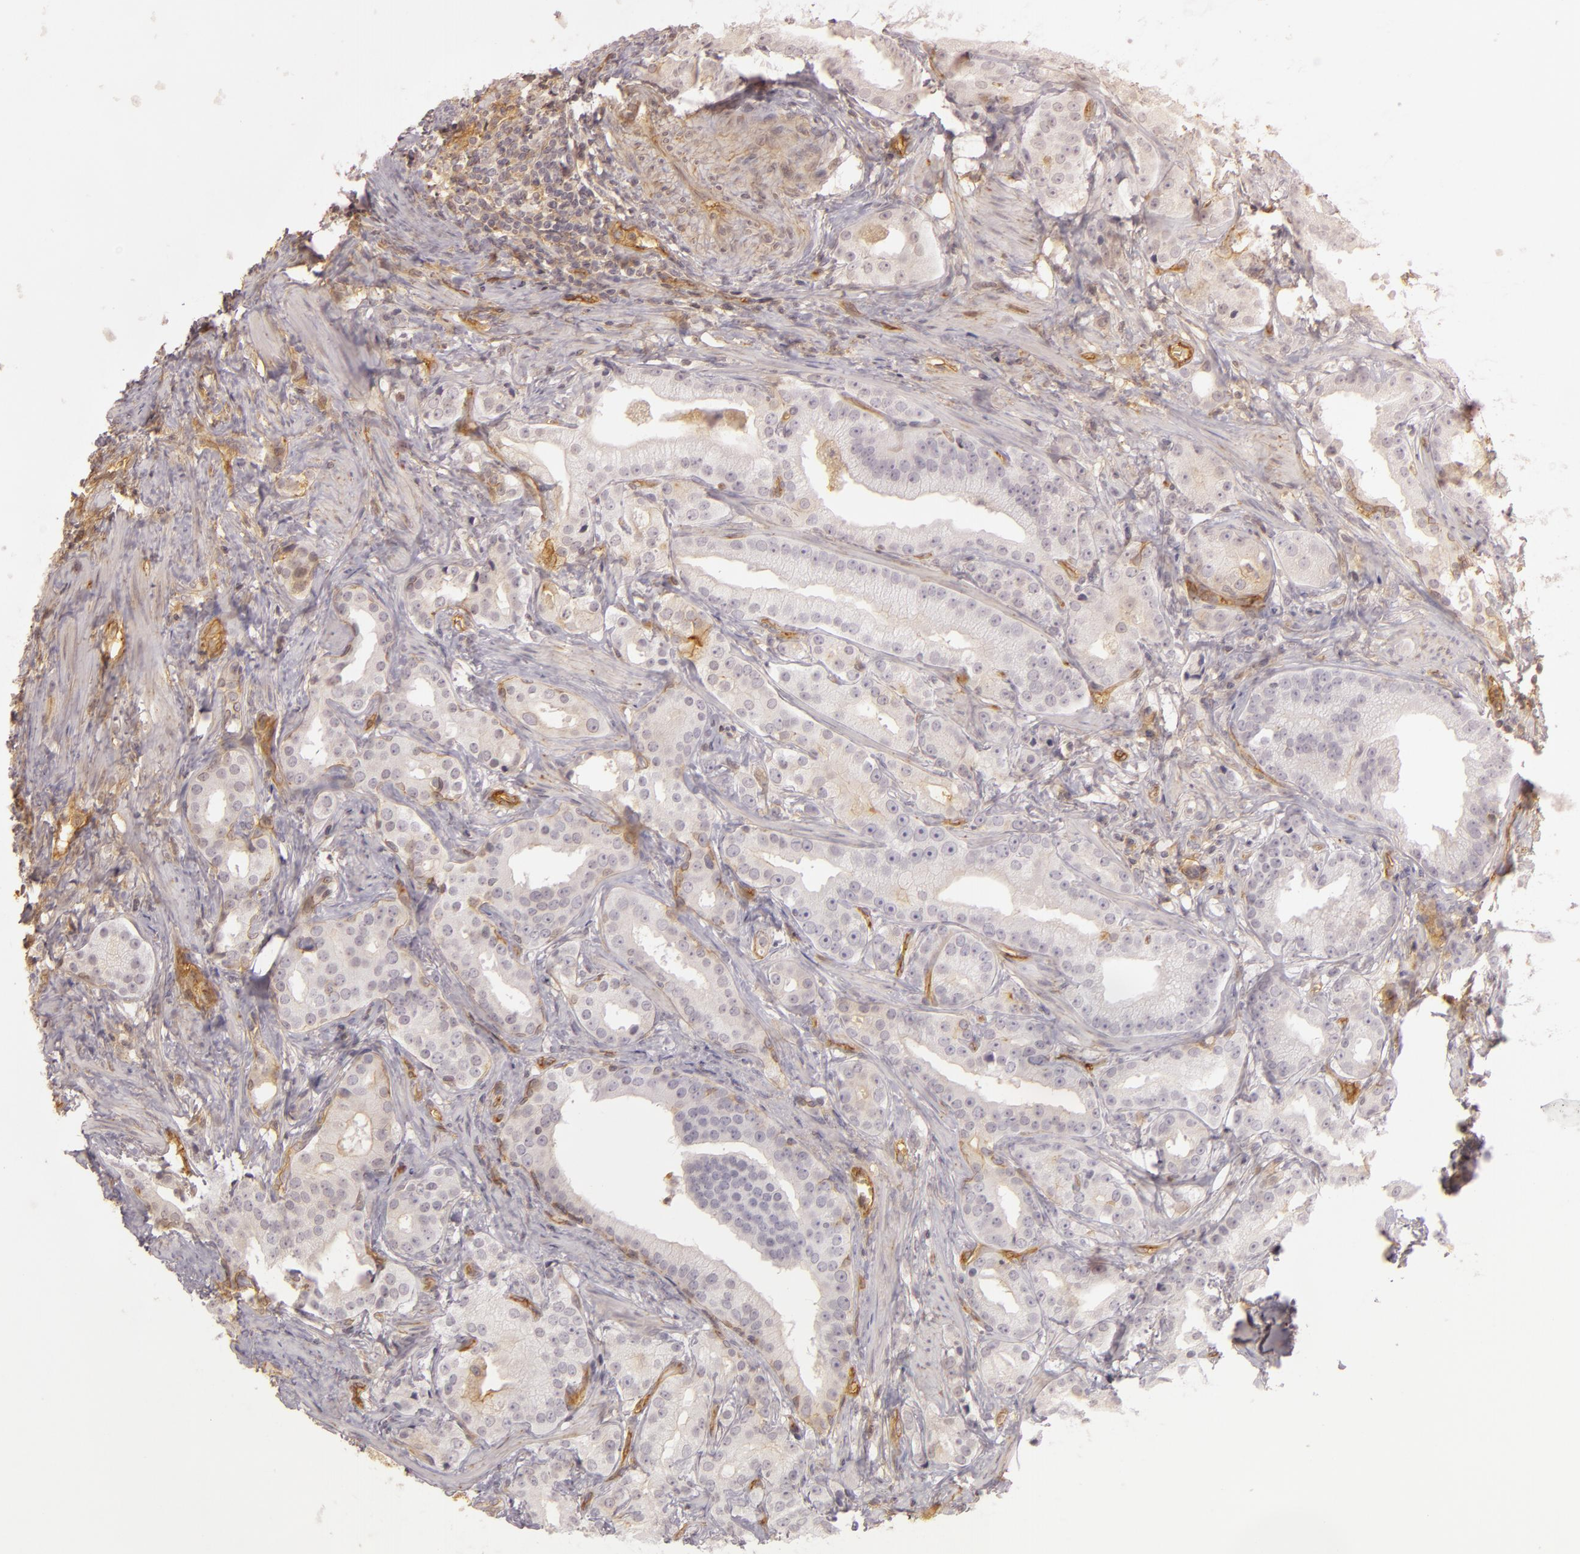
{"staining": {"intensity": "negative", "quantity": "none", "location": "none"}, "tissue": "prostate cancer", "cell_type": "Tumor cells", "image_type": "cancer", "snomed": [{"axis": "morphology", "description": "Adenocarcinoma, Low grade"}, {"axis": "topography", "description": "Prostate"}], "caption": "The histopathology image reveals no significant staining in tumor cells of prostate cancer.", "gene": "CD59", "patient": {"sex": "male", "age": 59}}